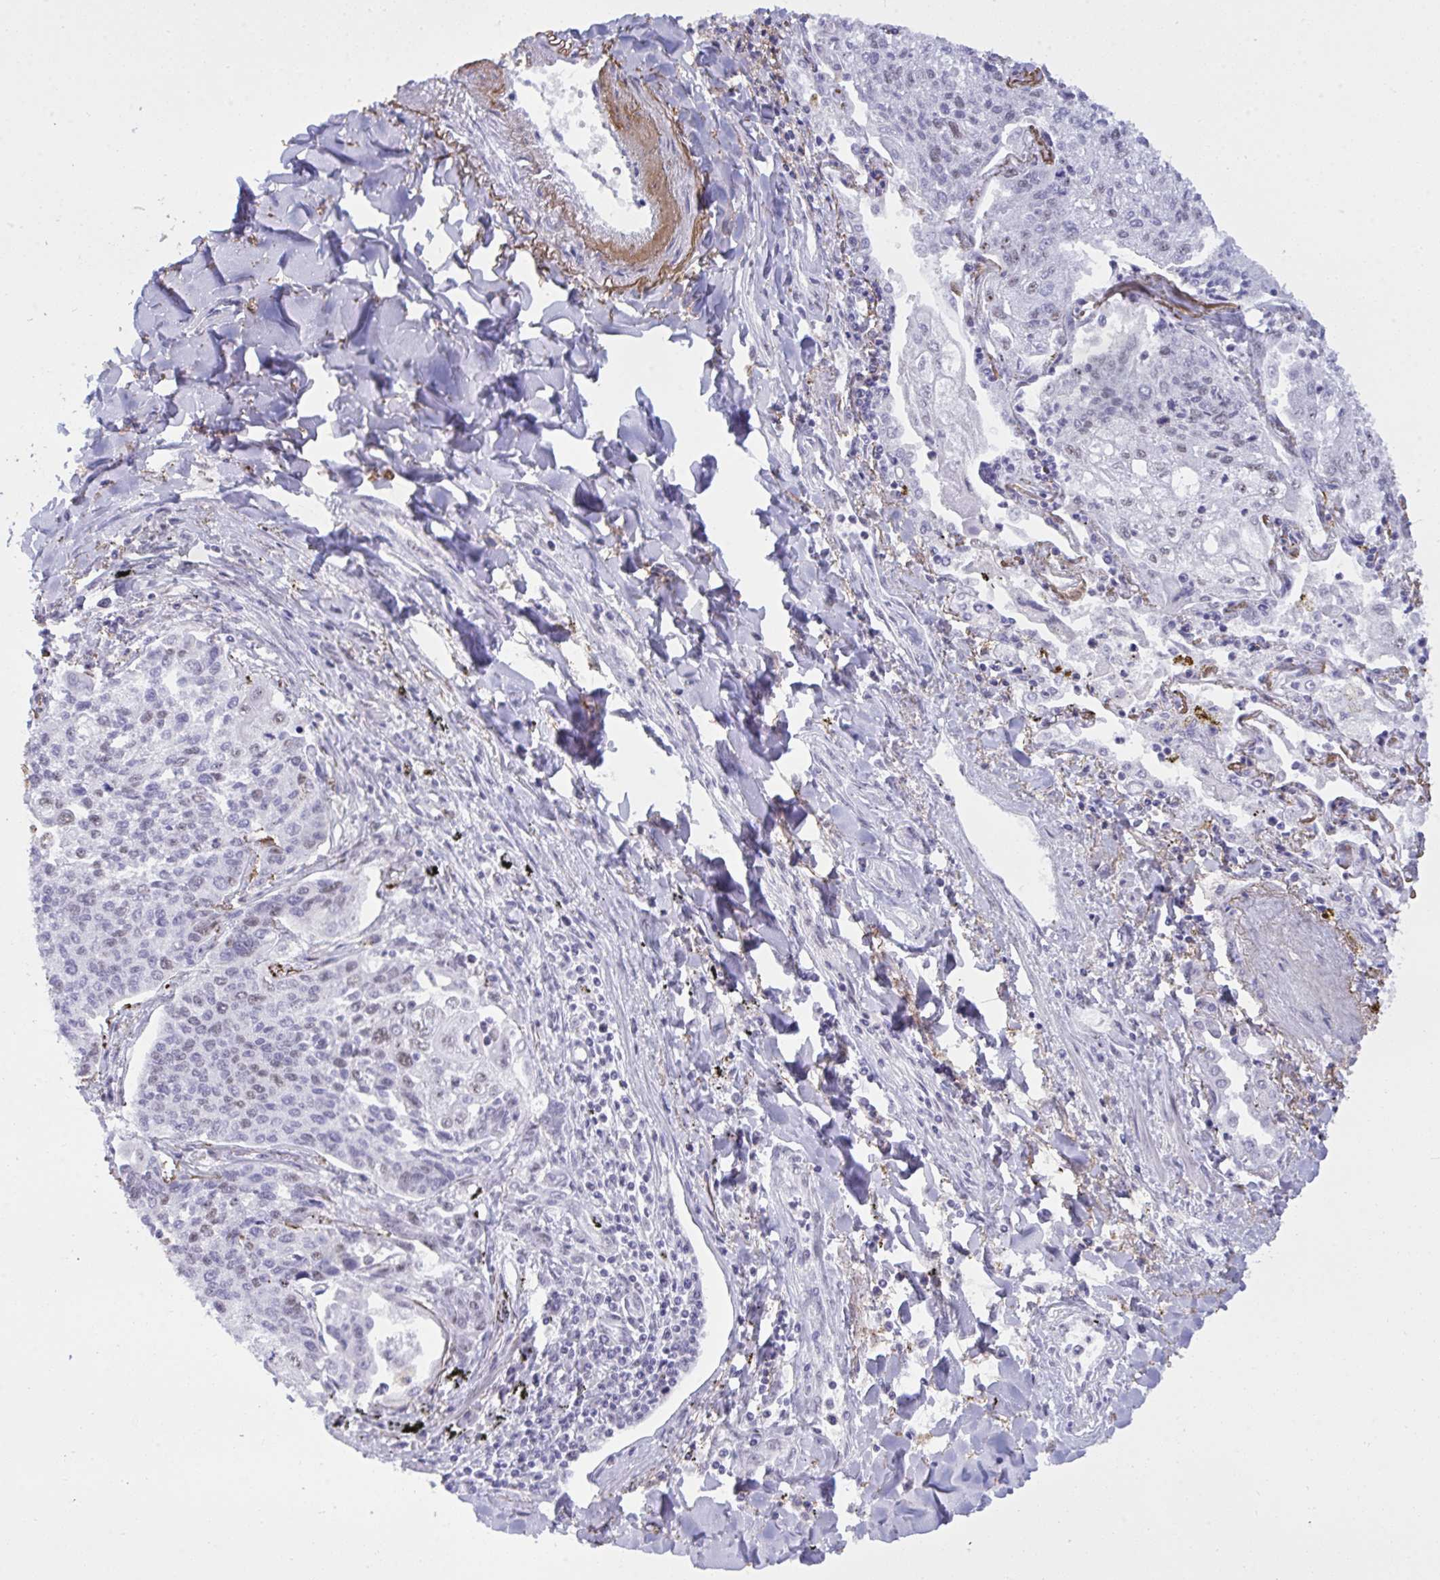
{"staining": {"intensity": "negative", "quantity": "none", "location": "none"}, "tissue": "lung cancer", "cell_type": "Tumor cells", "image_type": "cancer", "snomed": [{"axis": "morphology", "description": "Squamous cell carcinoma, NOS"}, {"axis": "topography", "description": "Lung"}], "caption": "The immunohistochemistry image has no significant expression in tumor cells of lung cancer tissue. Brightfield microscopy of IHC stained with DAB (3,3'-diaminobenzidine) (brown) and hematoxylin (blue), captured at high magnification.", "gene": "ELN", "patient": {"sex": "male", "age": 74}}